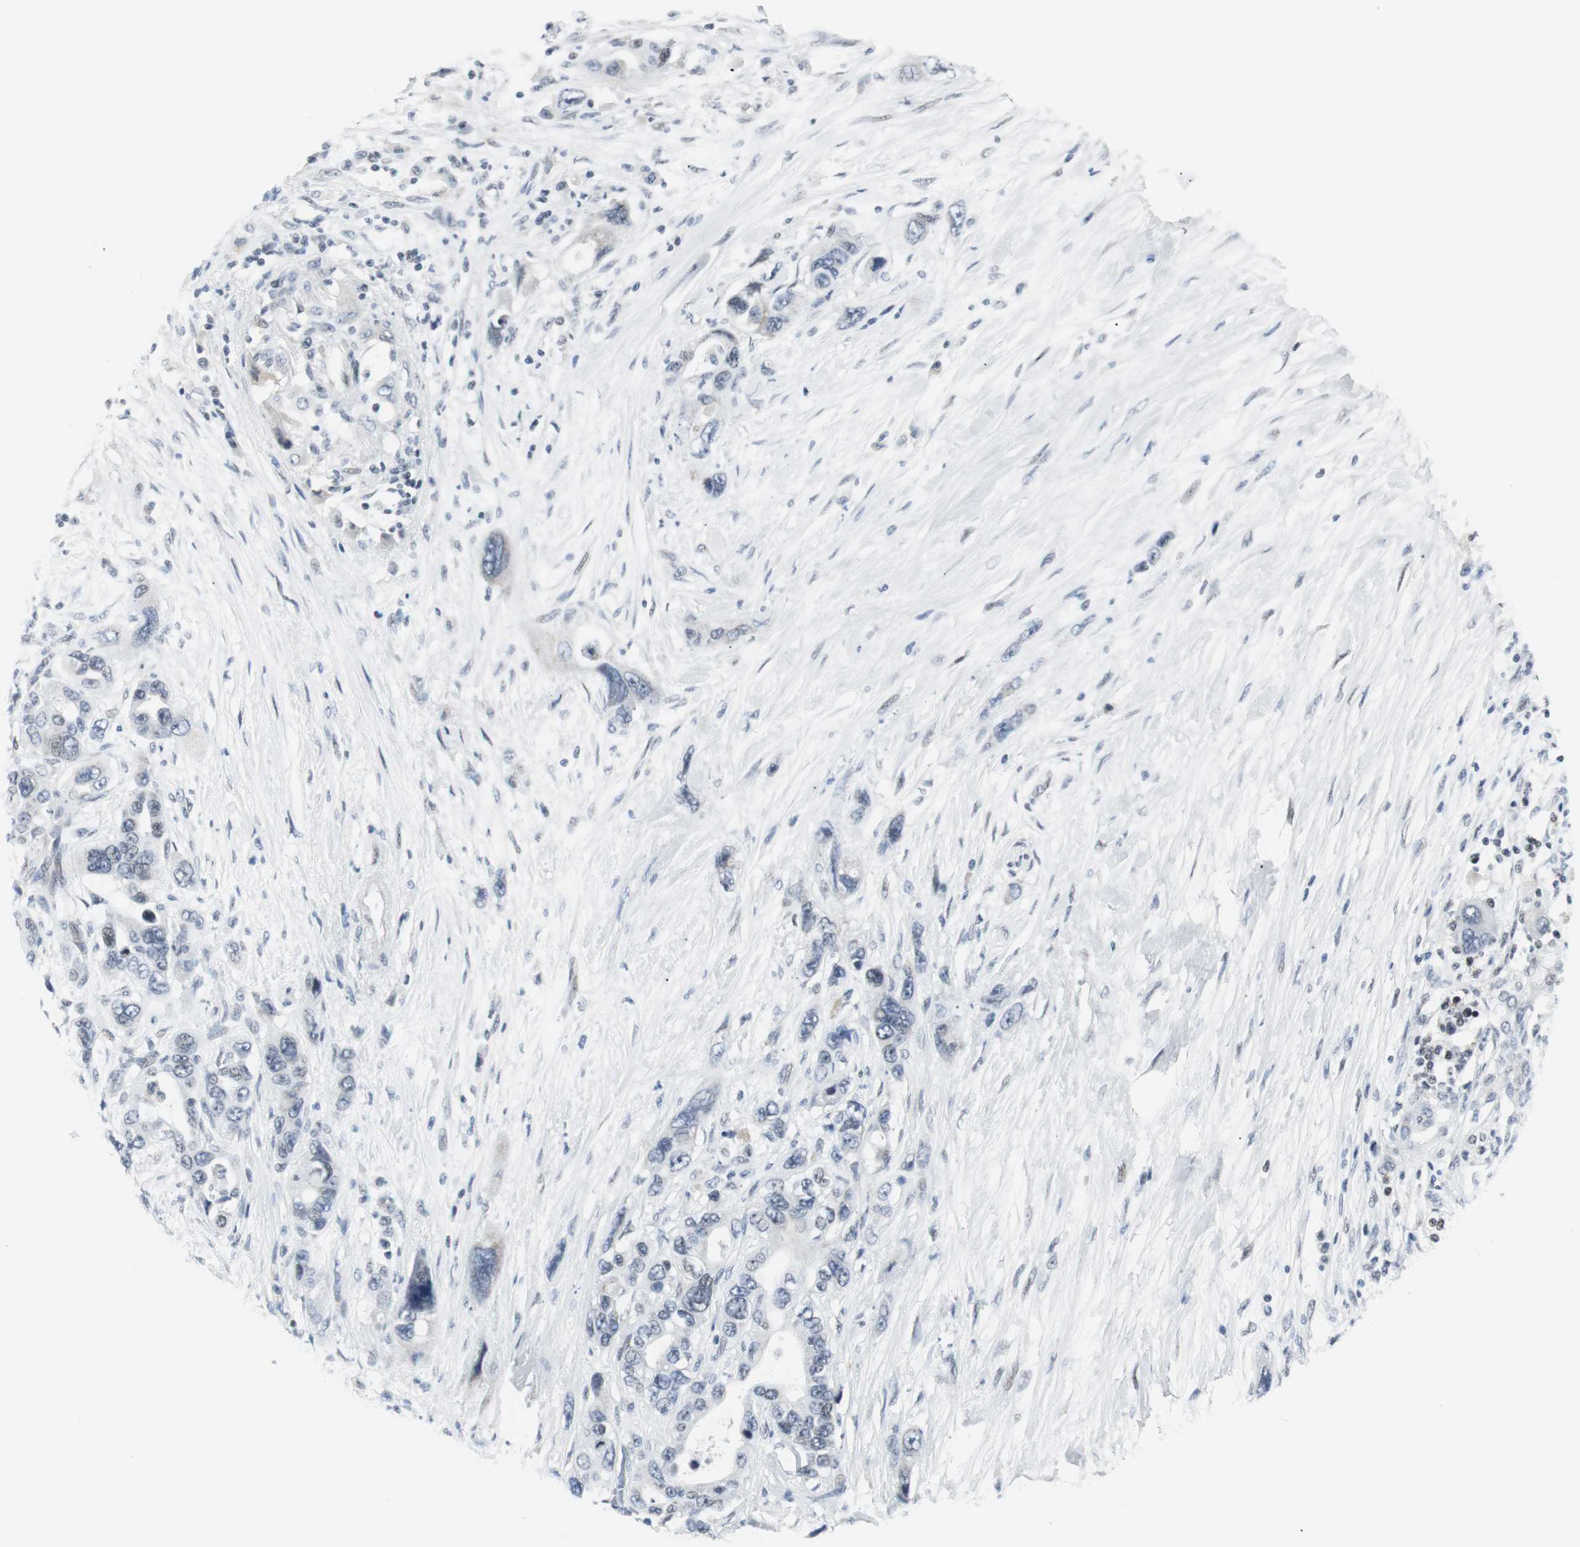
{"staining": {"intensity": "weak", "quantity": "<25%", "location": "nuclear"}, "tissue": "pancreatic cancer", "cell_type": "Tumor cells", "image_type": "cancer", "snomed": [{"axis": "morphology", "description": "Adenocarcinoma, NOS"}, {"axis": "topography", "description": "Pancreas"}], "caption": "Immunohistochemistry photomicrograph of neoplastic tissue: human pancreatic cancer stained with DAB (3,3'-diaminobenzidine) shows no significant protein staining in tumor cells.", "gene": "MTA1", "patient": {"sex": "male", "age": 46}}